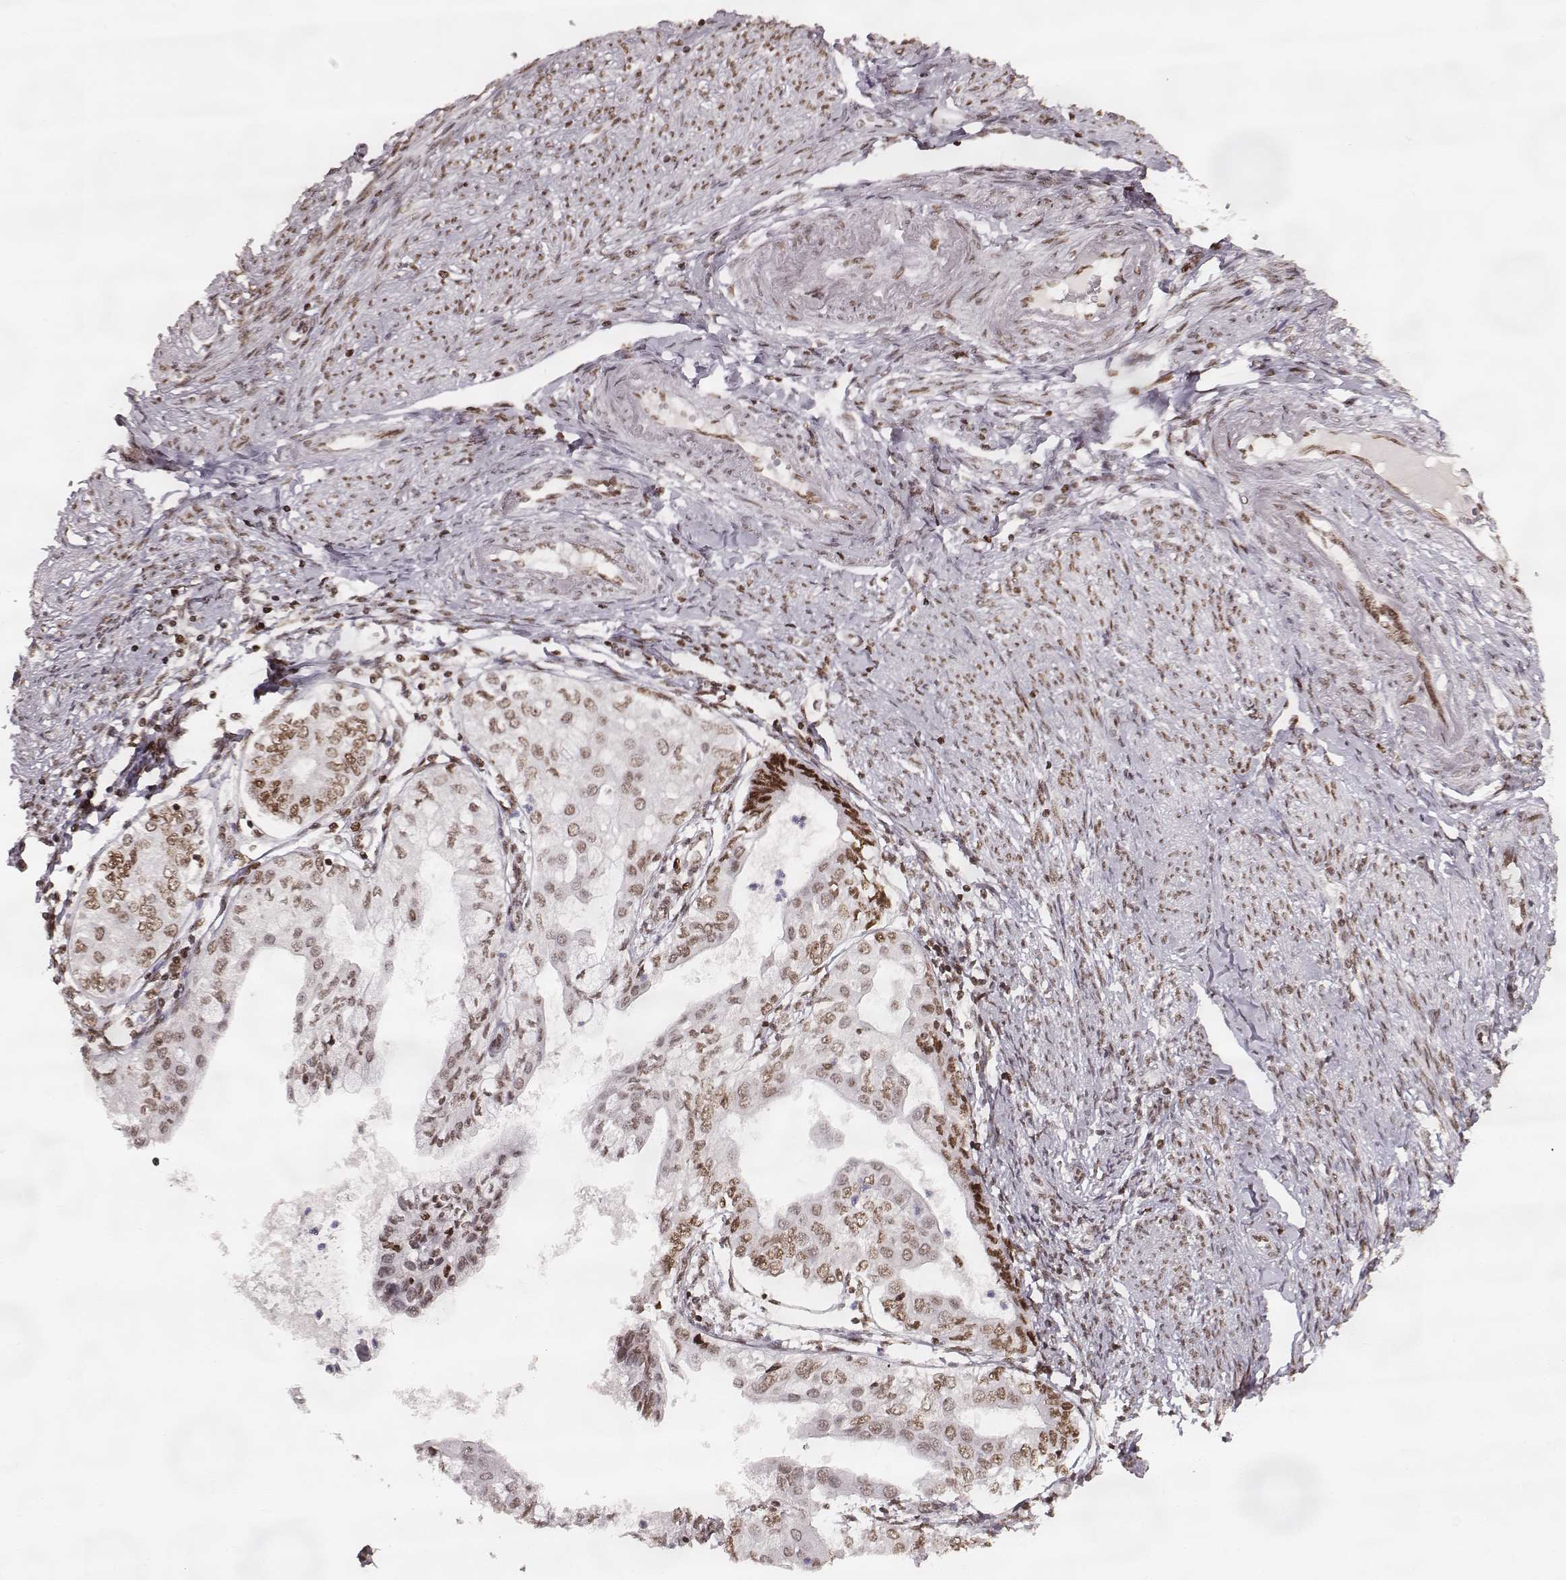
{"staining": {"intensity": "moderate", "quantity": ">75%", "location": "nuclear"}, "tissue": "endometrial cancer", "cell_type": "Tumor cells", "image_type": "cancer", "snomed": [{"axis": "morphology", "description": "Adenocarcinoma, NOS"}, {"axis": "topography", "description": "Endometrium"}], "caption": "Brown immunohistochemical staining in human endometrial cancer (adenocarcinoma) shows moderate nuclear positivity in approximately >75% of tumor cells.", "gene": "PARP1", "patient": {"sex": "female", "age": 68}}